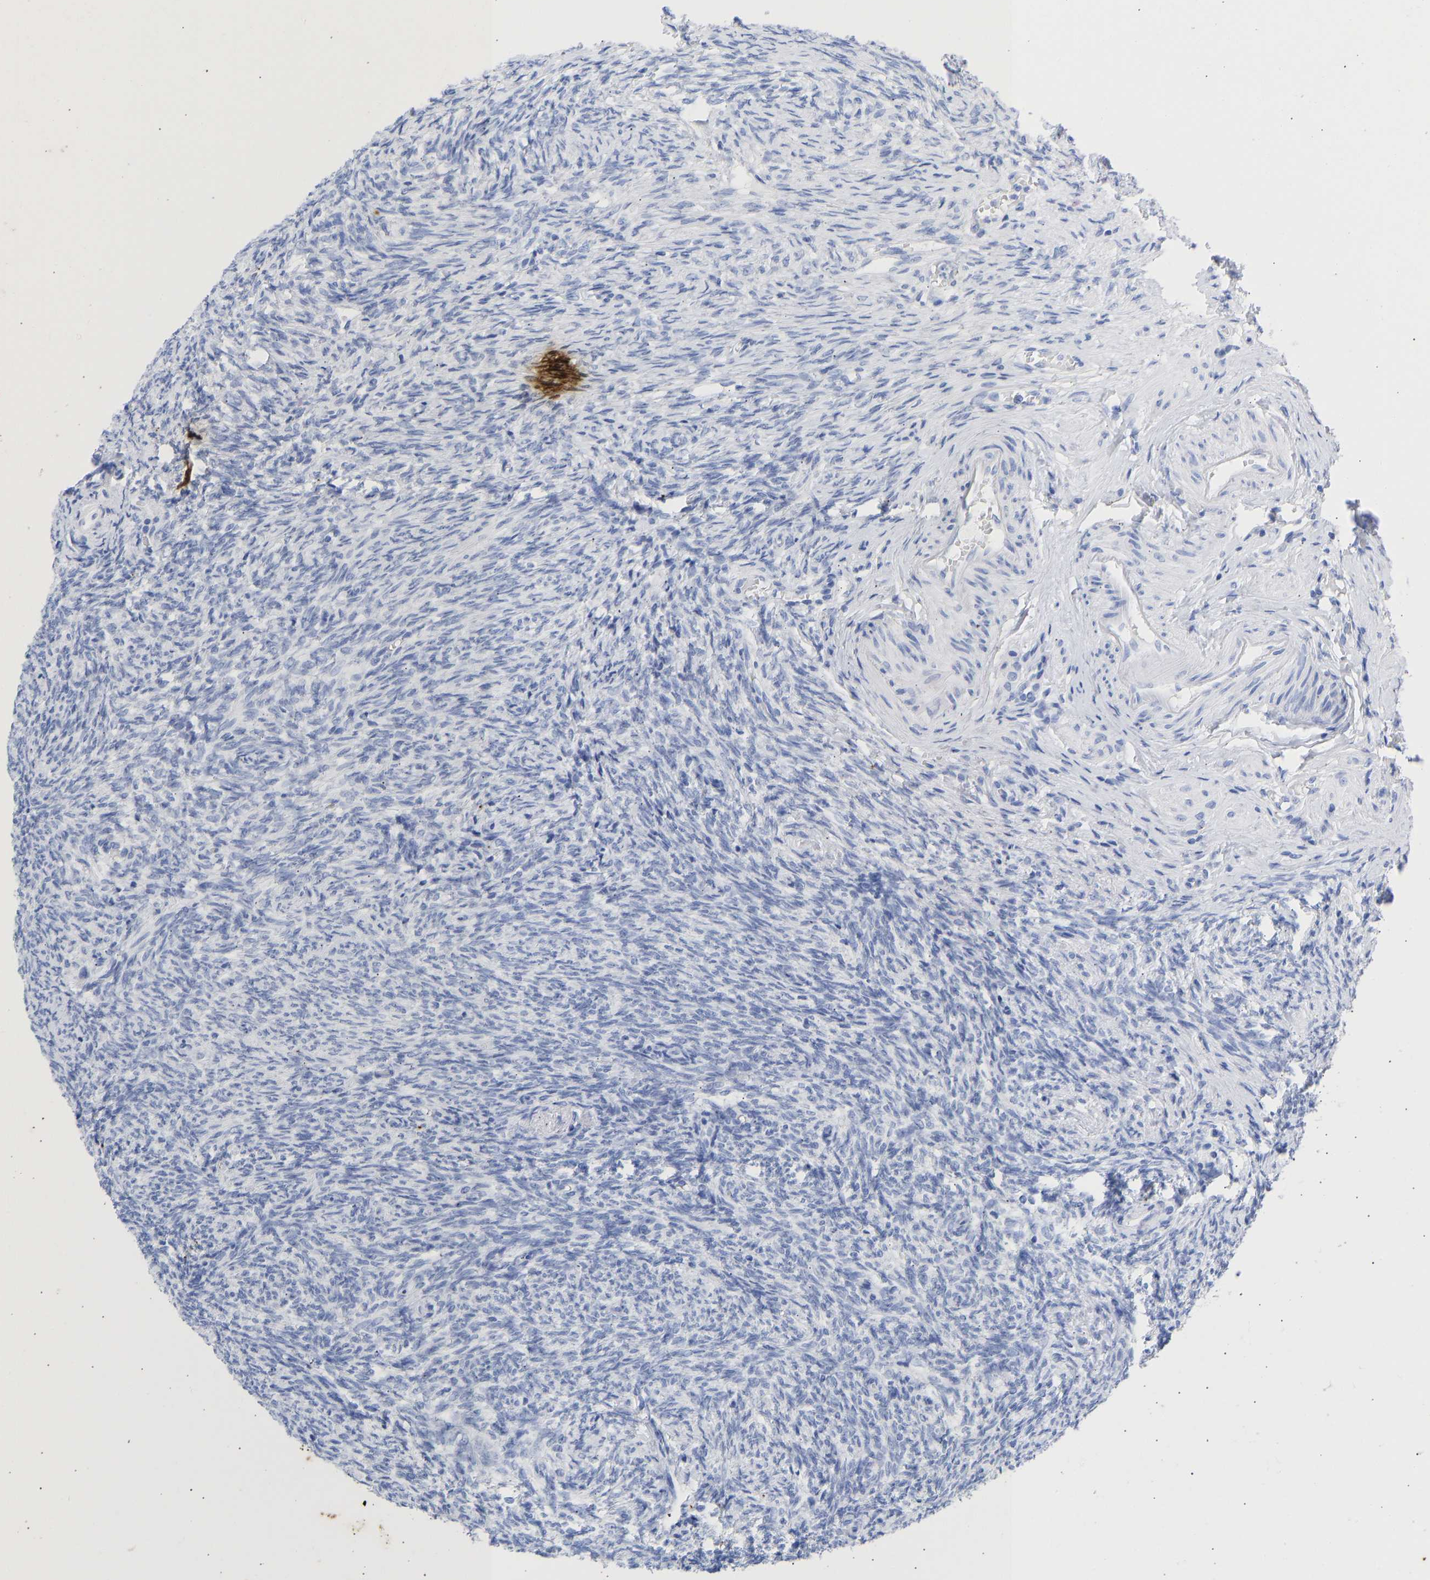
{"staining": {"intensity": "negative", "quantity": "none", "location": "none"}, "tissue": "ovary", "cell_type": "Follicle cells", "image_type": "normal", "snomed": [{"axis": "morphology", "description": "Normal tissue, NOS"}, {"axis": "topography", "description": "Ovary"}], "caption": "Follicle cells show no significant protein expression in benign ovary. (DAB IHC visualized using brightfield microscopy, high magnification).", "gene": "KRT1", "patient": {"sex": "female", "age": 41}}